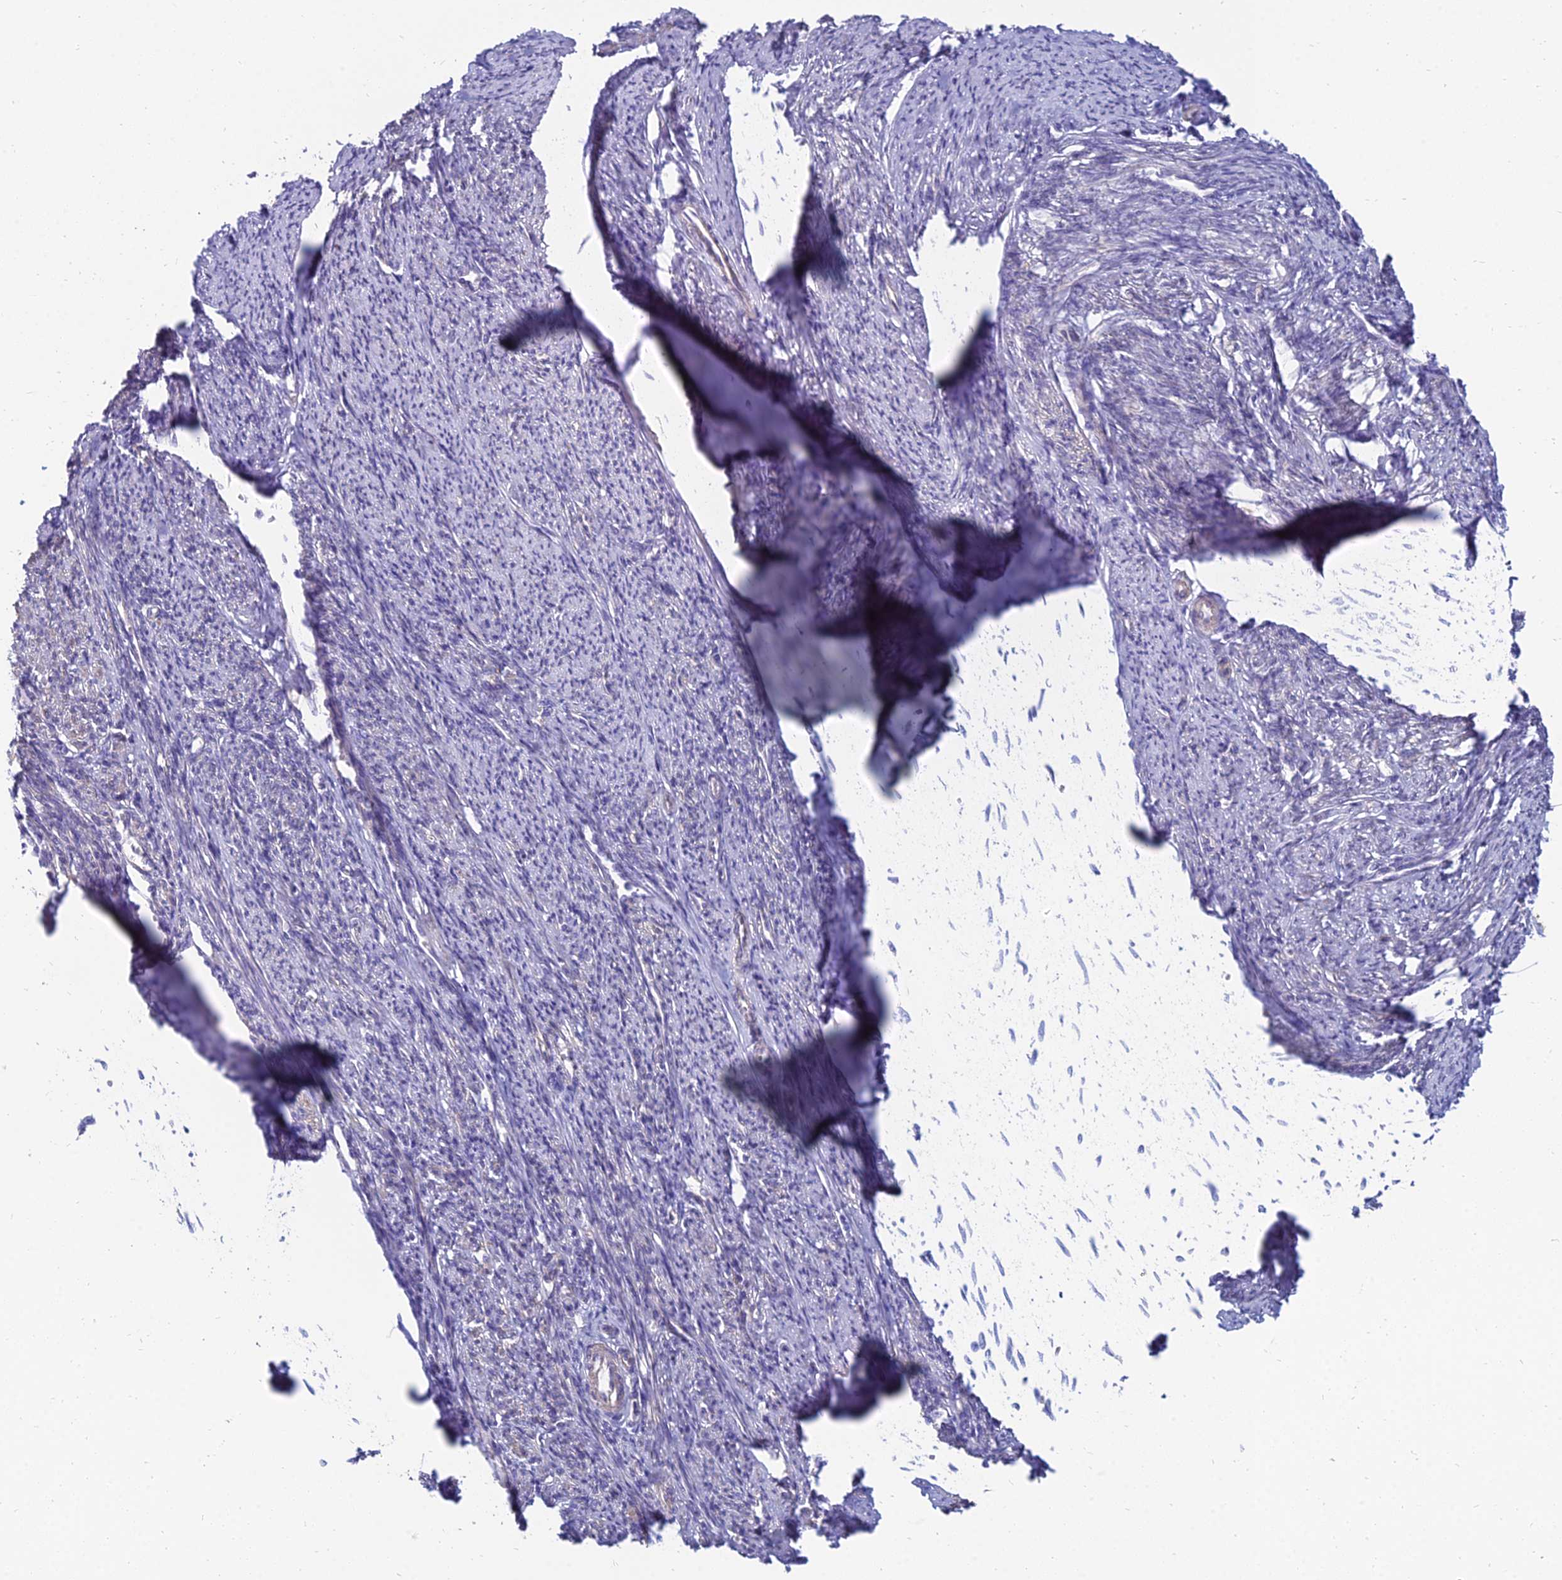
{"staining": {"intensity": "moderate", "quantity": "25%-75%", "location": "cytoplasmic/membranous"}, "tissue": "smooth muscle", "cell_type": "Smooth muscle cells", "image_type": "normal", "snomed": [{"axis": "morphology", "description": "Normal tissue, NOS"}, {"axis": "topography", "description": "Smooth muscle"}, {"axis": "topography", "description": "Uterus"}], "caption": "Protein staining by IHC reveals moderate cytoplasmic/membranous positivity in approximately 25%-75% of smooth muscle cells in unremarkable smooth muscle. (brown staining indicates protein expression, while blue staining denotes nuclei).", "gene": "TXLNA", "patient": {"sex": "female", "age": 59}}